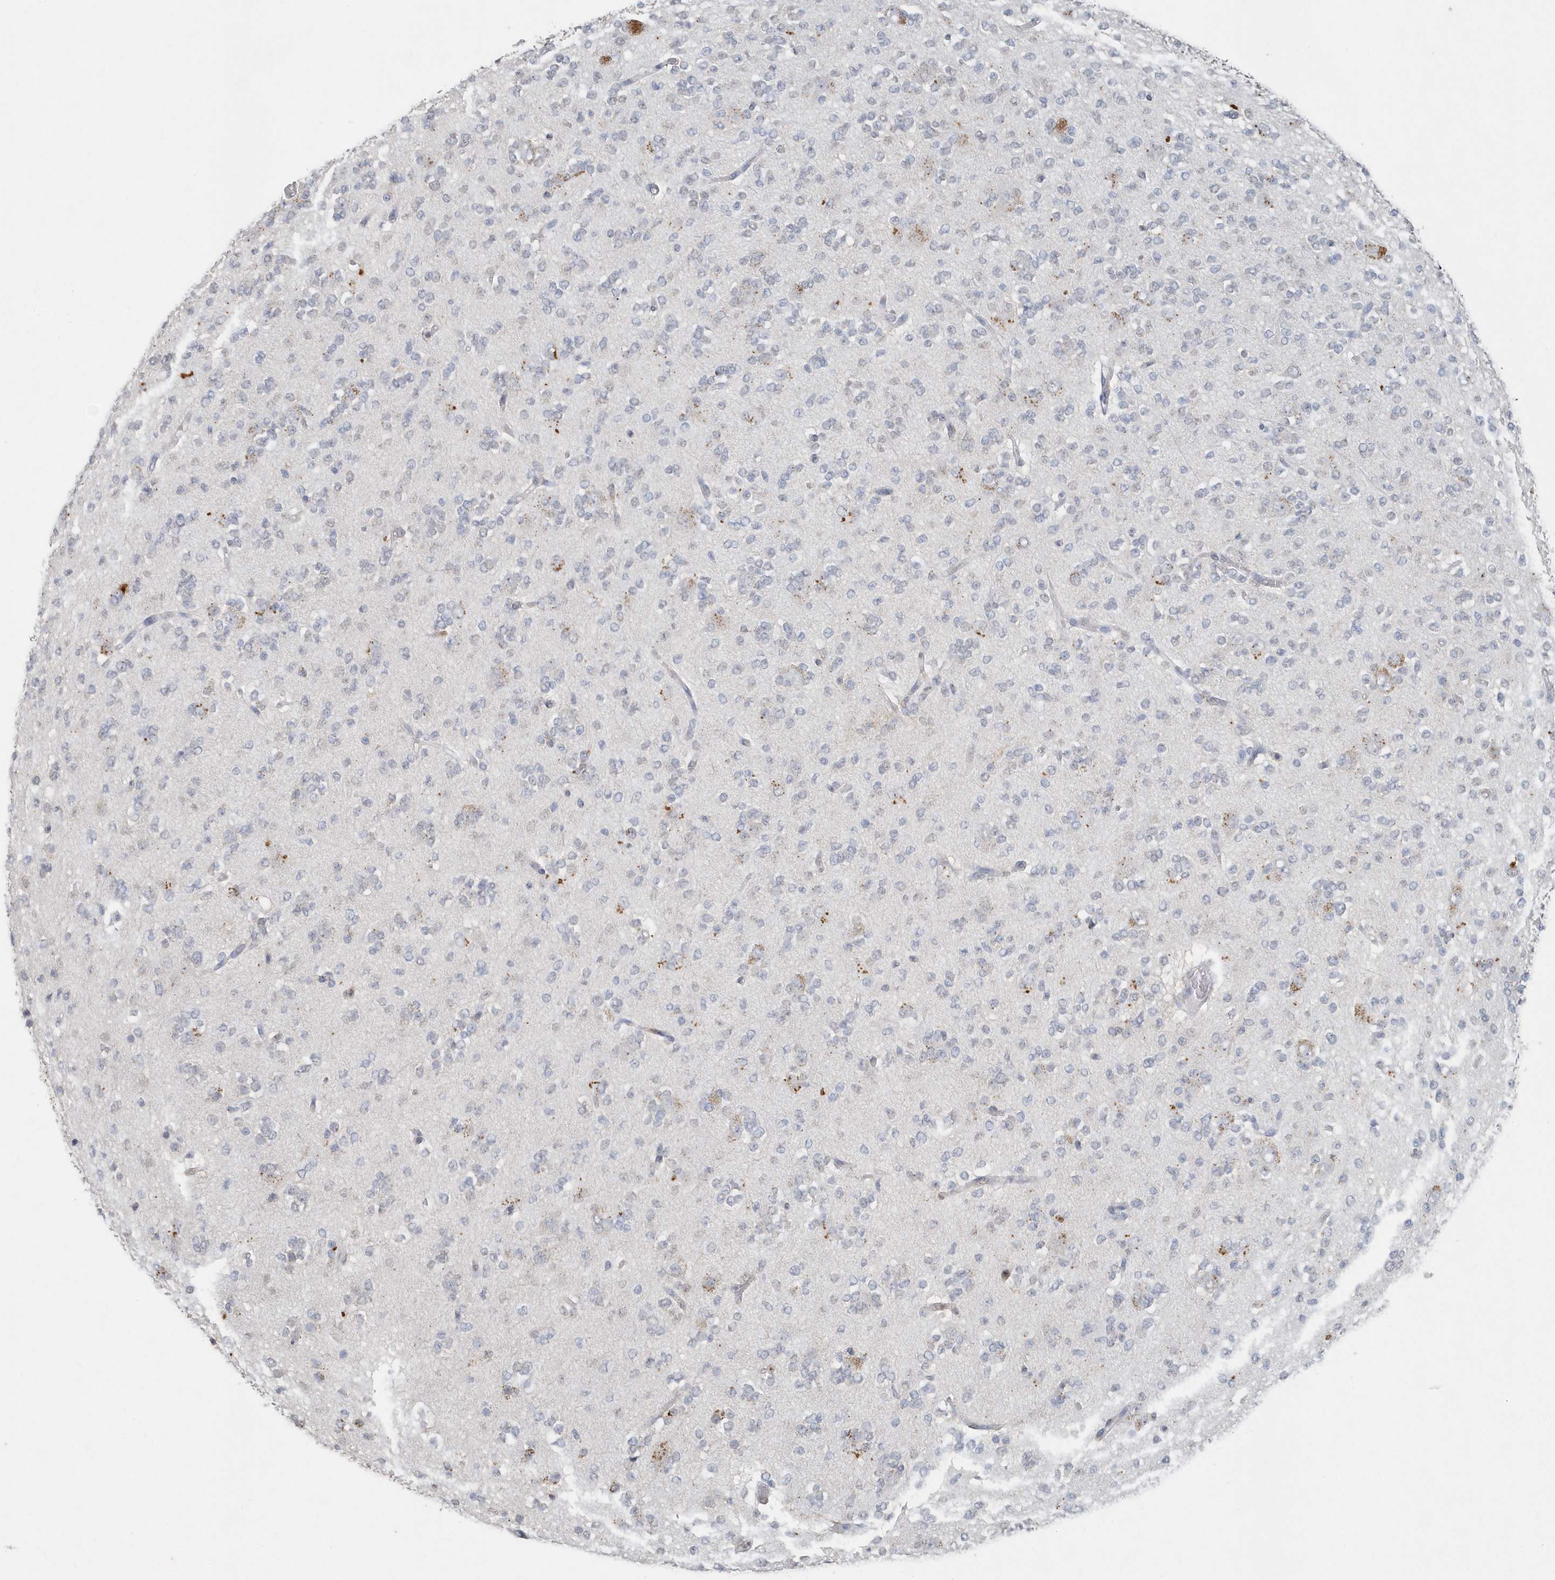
{"staining": {"intensity": "negative", "quantity": "none", "location": "none"}, "tissue": "glioma", "cell_type": "Tumor cells", "image_type": "cancer", "snomed": [{"axis": "morphology", "description": "Glioma, malignant, Low grade"}, {"axis": "topography", "description": "Brain"}], "caption": "Malignant low-grade glioma was stained to show a protein in brown. There is no significant positivity in tumor cells.", "gene": "PDCD1", "patient": {"sex": "male", "age": 38}}